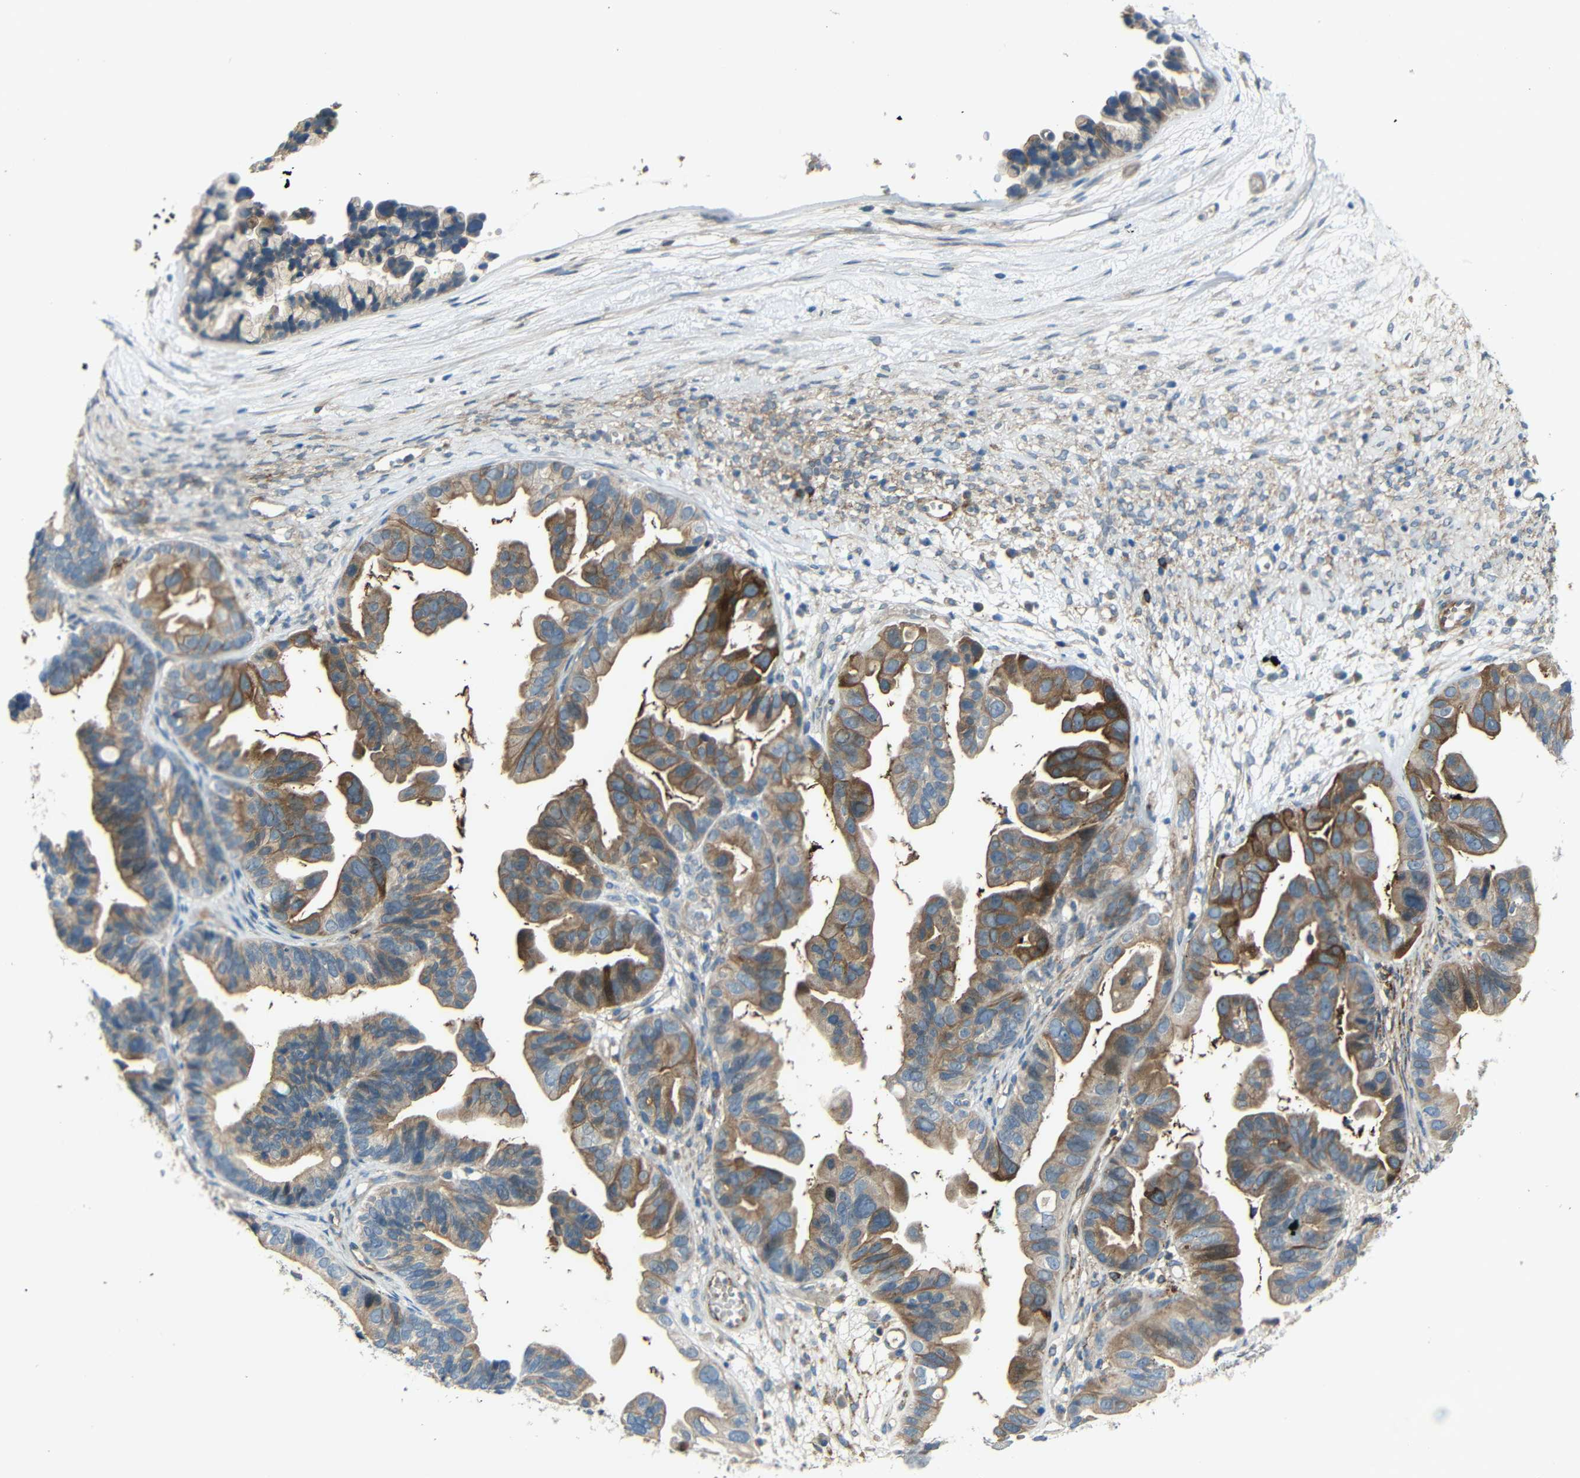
{"staining": {"intensity": "moderate", "quantity": ">75%", "location": "cytoplasmic/membranous"}, "tissue": "ovarian cancer", "cell_type": "Tumor cells", "image_type": "cancer", "snomed": [{"axis": "morphology", "description": "Cystadenocarcinoma, serous, NOS"}, {"axis": "topography", "description": "Ovary"}], "caption": "High-magnification brightfield microscopy of ovarian cancer (serous cystadenocarcinoma) stained with DAB (3,3'-diaminobenzidine) (brown) and counterstained with hematoxylin (blue). tumor cells exhibit moderate cytoplasmic/membranous positivity is appreciated in about>75% of cells.", "gene": "DCLK1", "patient": {"sex": "female", "age": 56}}